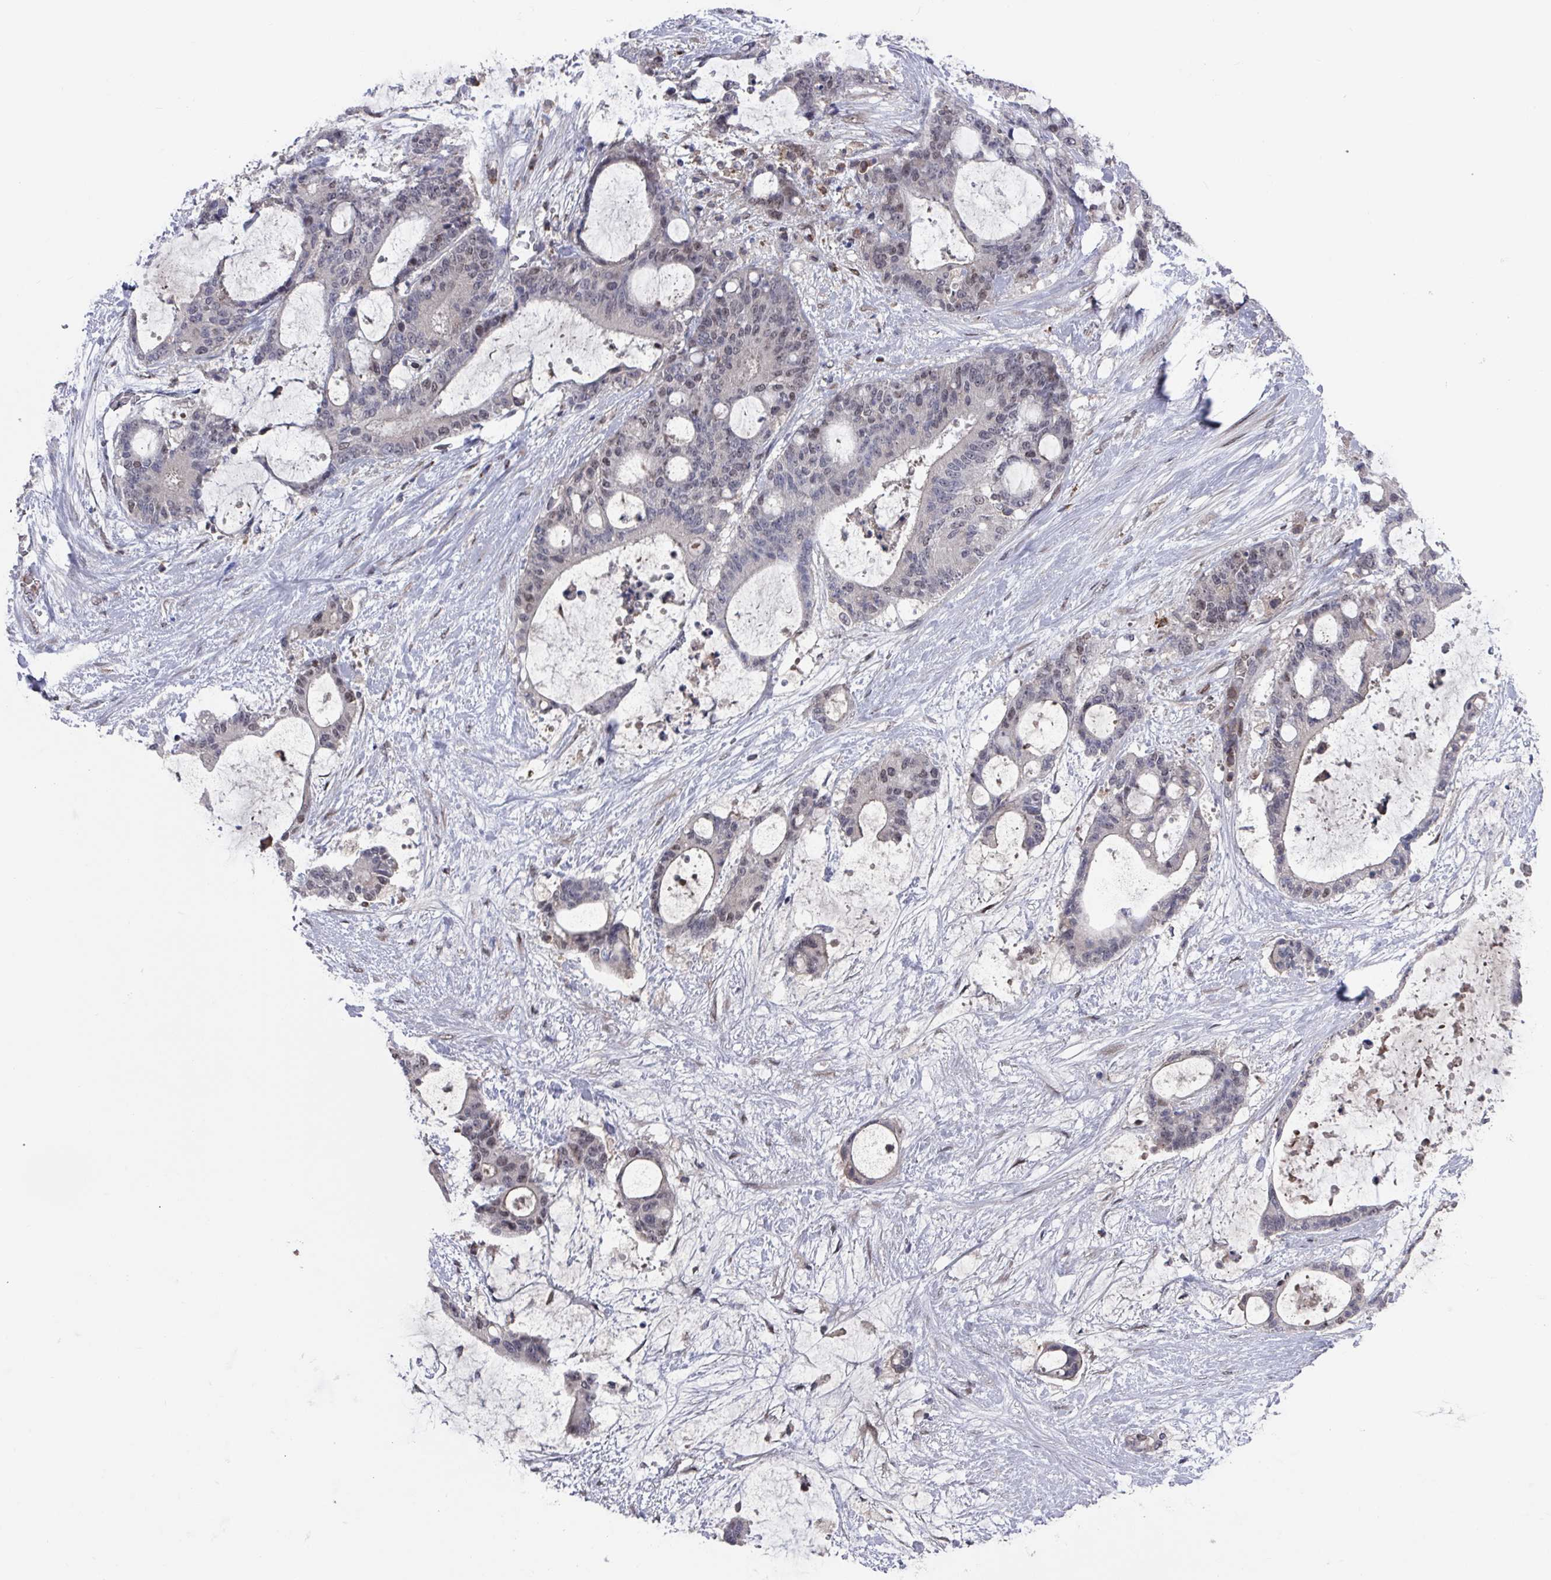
{"staining": {"intensity": "weak", "quantity": "25%-75%", "location": "nuclear"}, "tissue": "liver cancer", "cell_type": "Tumor cells", "image_type": "cancer", "snomed": [{"axis": "morphology", "description": "Normal tissue, NOS"}, {"axis": "morphology", "description": "Cholangiocarcinoma"}, {"axis": "topography", "description": "Liver"}, {"axis": "topography", "description": "Peripheral nerve tissue"}], "caption": "Liver cancer tissue demonstrates weak nuclear expression in approximately 25%-75% of tumor cells", "gene": "PRRX1", "patient": {"sex": "female", "age": 73}}